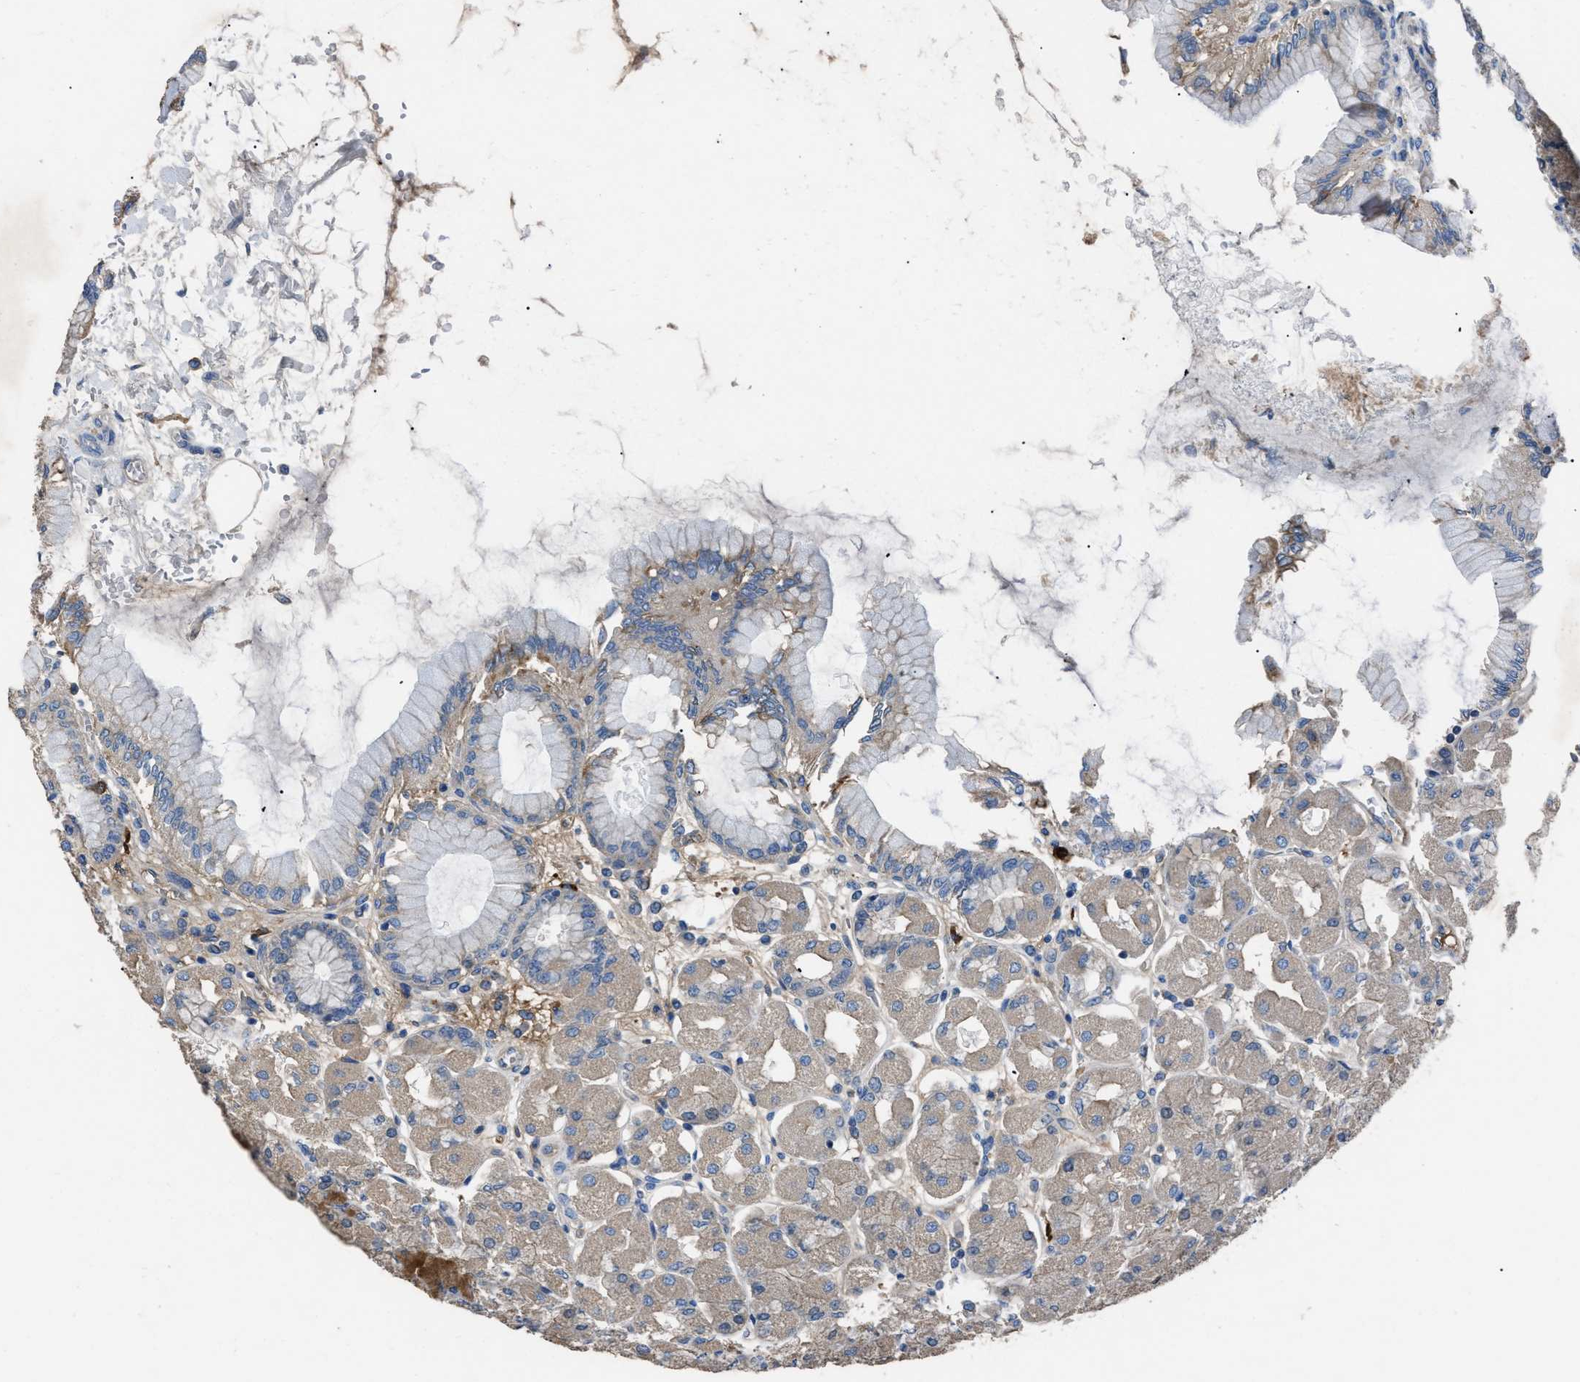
{"staining": {"intensity": "moderate", "quantity": "25%-75%", "location": "cytoplasmic/membranous"}, "tissue": "stomach", "cell_type": "Glandular cells", "image_type": "normal", "snomed": [{"axis": "morphology", "description": "Normal tissue, NOS"}, {"axis": "topography", "description": "Stomach, upper"}], "caption": "Glandular cells show moderate cytoplasmic/membranous staining in about 25%-75% of cells in normal stomach. (DAB (3,3'-diaminobenzidine) IHC, brown staining for protein, blue staining for nuclei).", "gene": "SGCZ", "patient": {"sex": "female", "age": 56}}